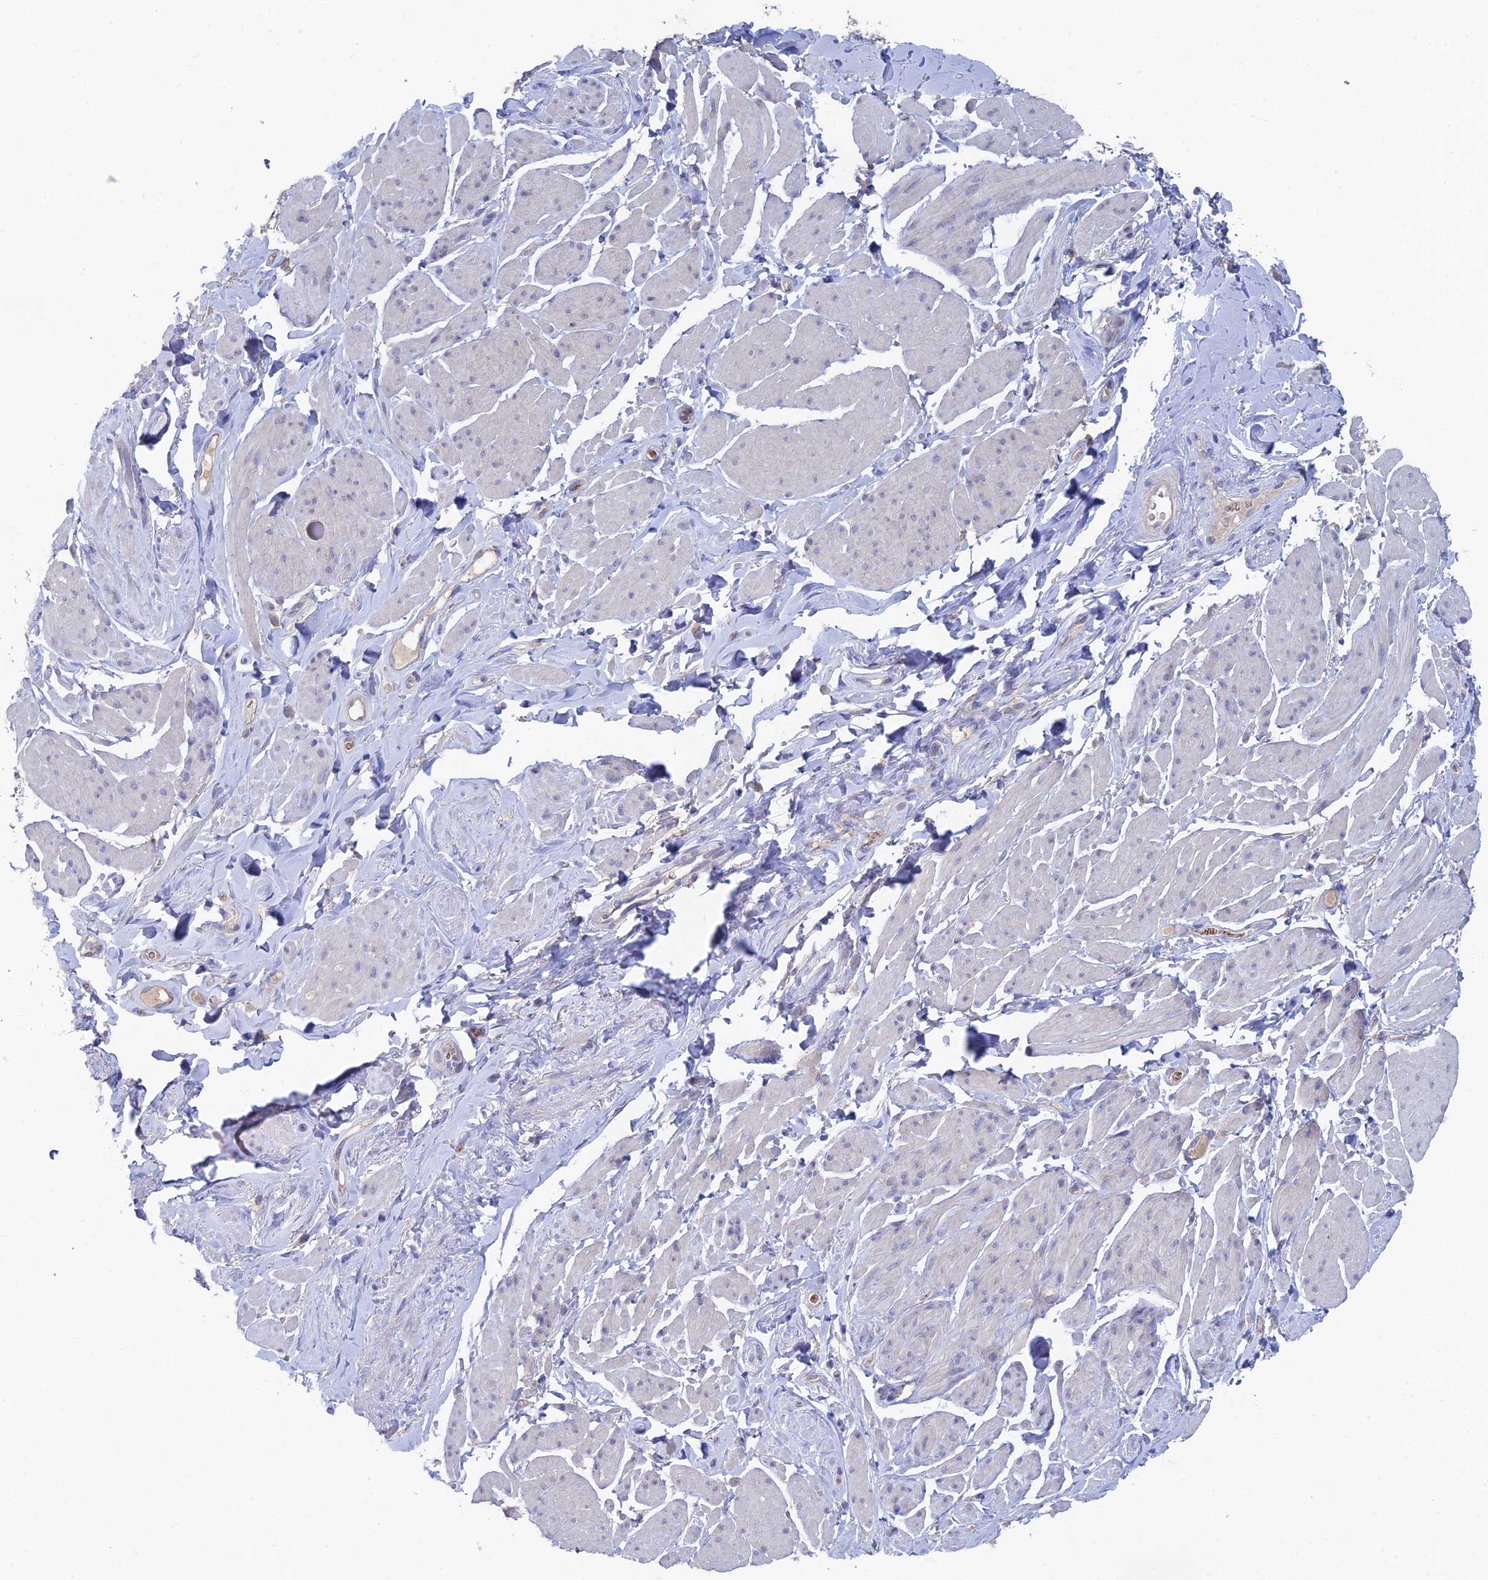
{"staining": {"intensity": "negative", "quantity": "none", "location": "none"}, "tissue": "smooth muscle", "cell_type": "Smooth muscle cells", "image_type": "normal", "snomed": [{"axis": "morphology", "description": "Normal tissue, NOS"}, {"axis": "topography", "description": "Smooth muscle"}, {"axis": "topography", "description": "Peripheral nerve tissue"}], "caption": "Immunohistochemistry (IHC) photomicrograph of normal smooth muscle: smooth muscle stained with DAB exhibits no significant protein expression in smooth muscle cells.", "gene": "ARRDC1", "patient": {"sex": "male", "age": 69}}